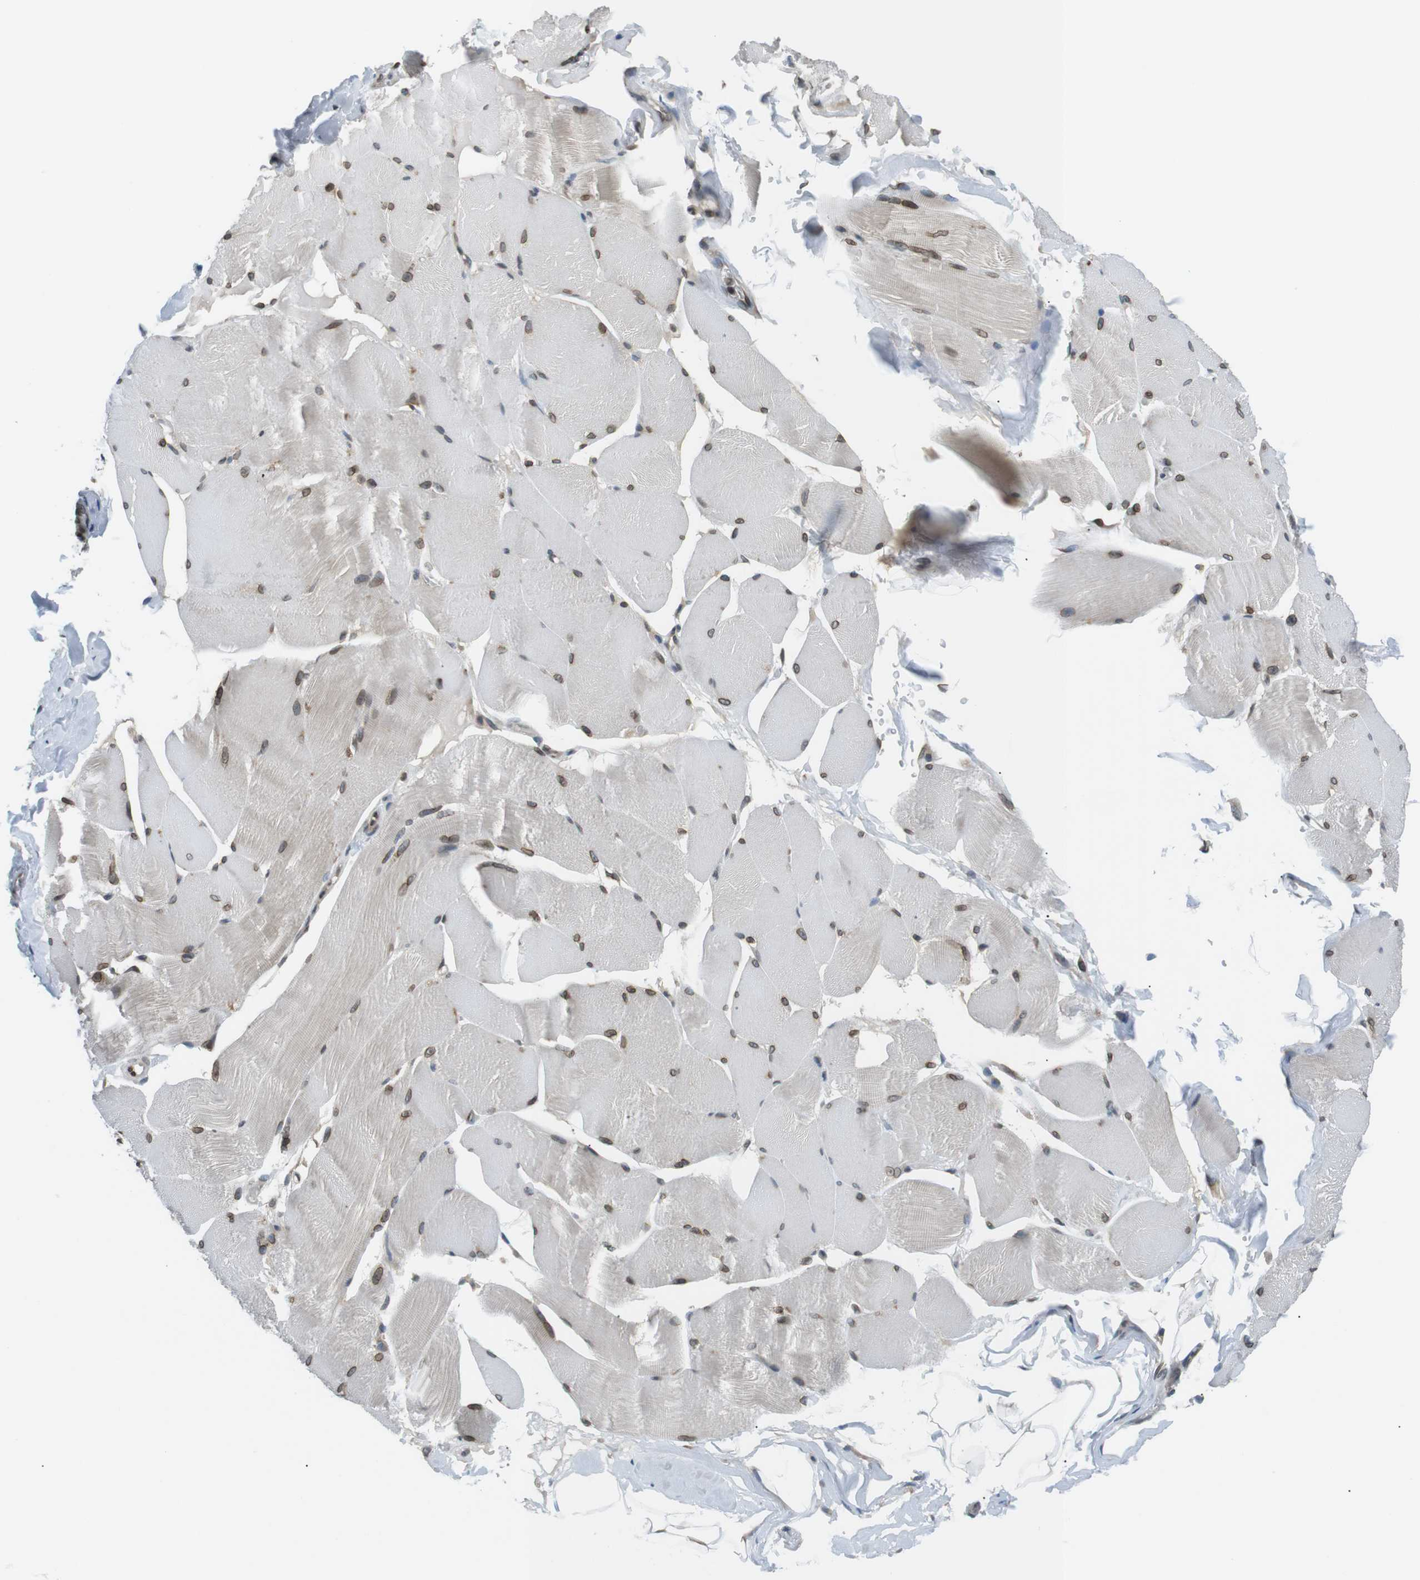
{"staining": {"intensity": "moderate", "quantity": ">75%", "location": "cytoplasmic/membranous,nuclear"}, "tissue": "skeletal muscle", "cell_type": "Myocytes", "image_type": "normal", "snomed": [{"axis": "morphology", "description": "Normal tissue, NOS"}, {"axis": "topography", "description": "Skin"}, {"axis": "topography", "description": "Skeletal muscle"}], "caption": "Moderate cytoplasmic/membranous,nuclear staining for a protein is identified in about >75% of myocytes of normal skeletal muscle using IHC.", "gene": "TMX4", "patient": {"sex": "male", "age": 83}}